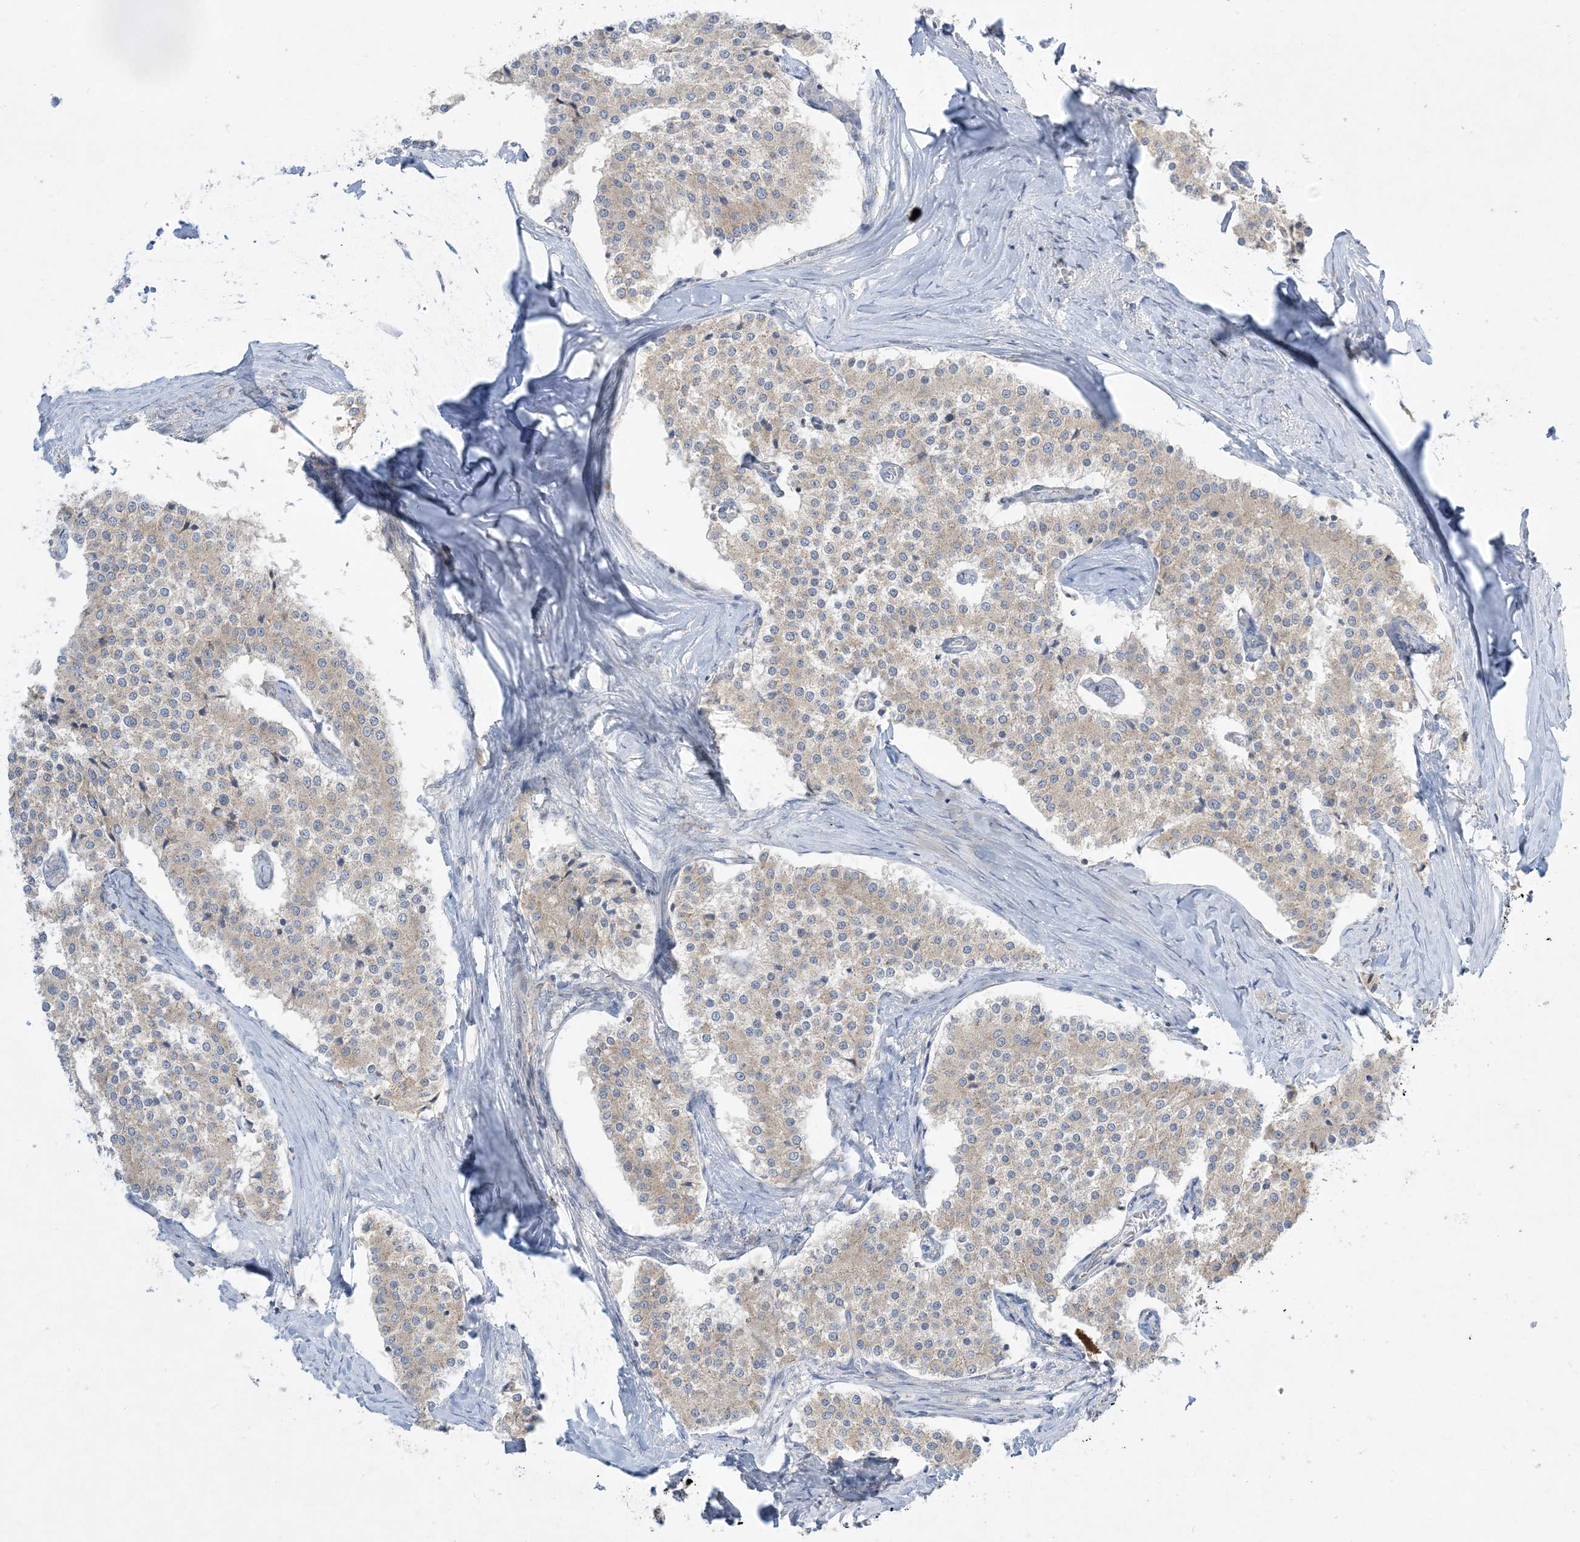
{"staining": {"intensity": "negative", "quantity": "none", "location": "none"}, "tissue": "carcinoid", "cell_type": "Tumor cells", "image_type": "cancer", "snomed": [{"axis": "morphology", "description": "Carcinoid, malignant, NOS"}, {"axis": "topography", "description": "Colon"}], "caption": "Protein analysis of carcinoid exhibits no significant staining in tumor cells.", "gene": "RPP40", "patient": {"sex": "female", "age": 52}}